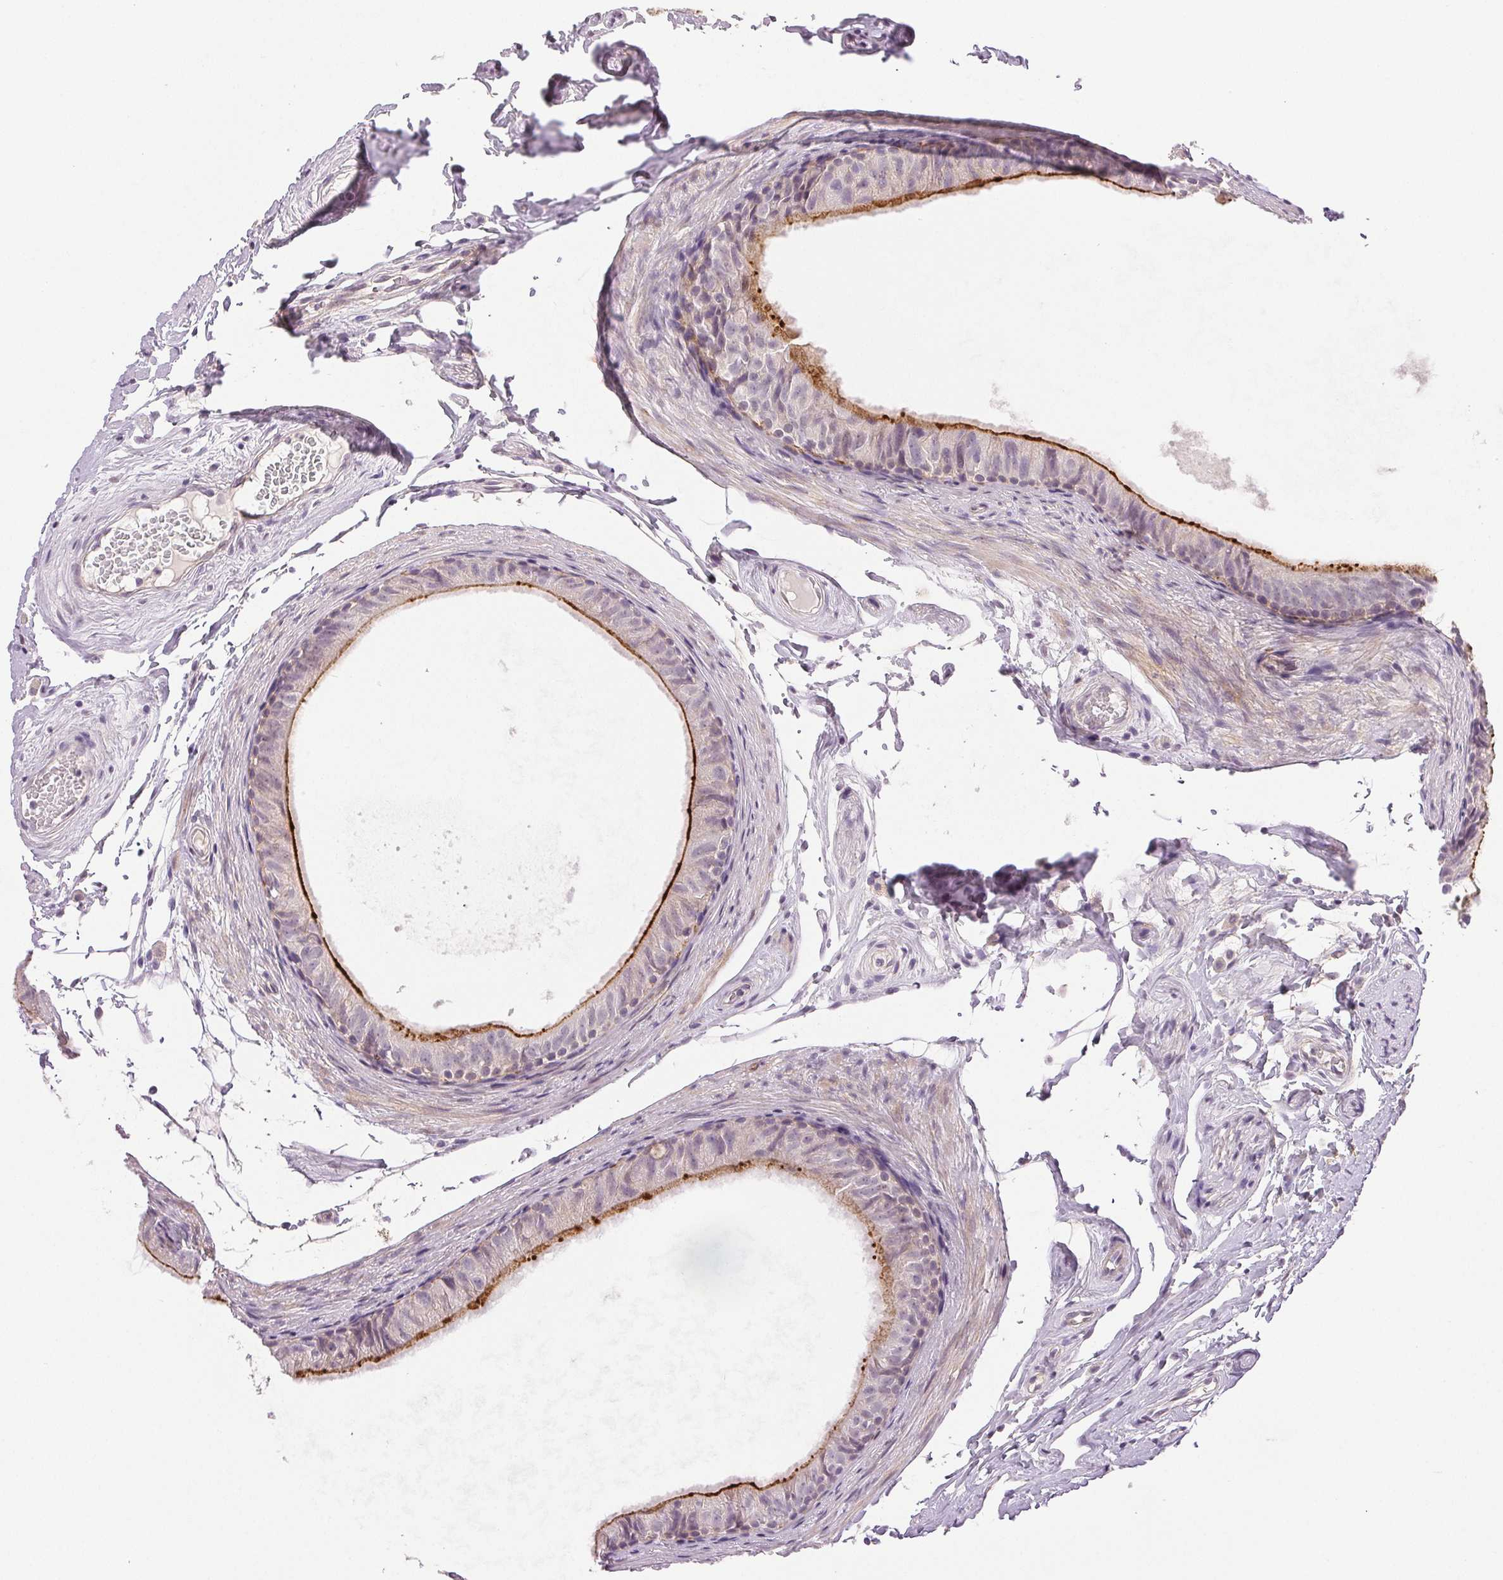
{"staining": {"intensity": "moderate", "quantity": "<25%", "location": "cytoplasmic/membranous"}, "tissue": "epididymis", "cell_type": "Glandular cells", "image_type": "normal", "snomed": [{"axis": "morphology", "description": "Normal tissue, NOS"}, {"axis": "topography", "description": "Epididymis"}], "caption": "IHC photomicrograph of benign human epididymis stained for a protein (brown), which displays low levels of moderate cytoplasmic/membranous expression in approximately <25% of glandular cells.", "gene": "PLCB1", "patient": {"sex": "male", "age": 45}}